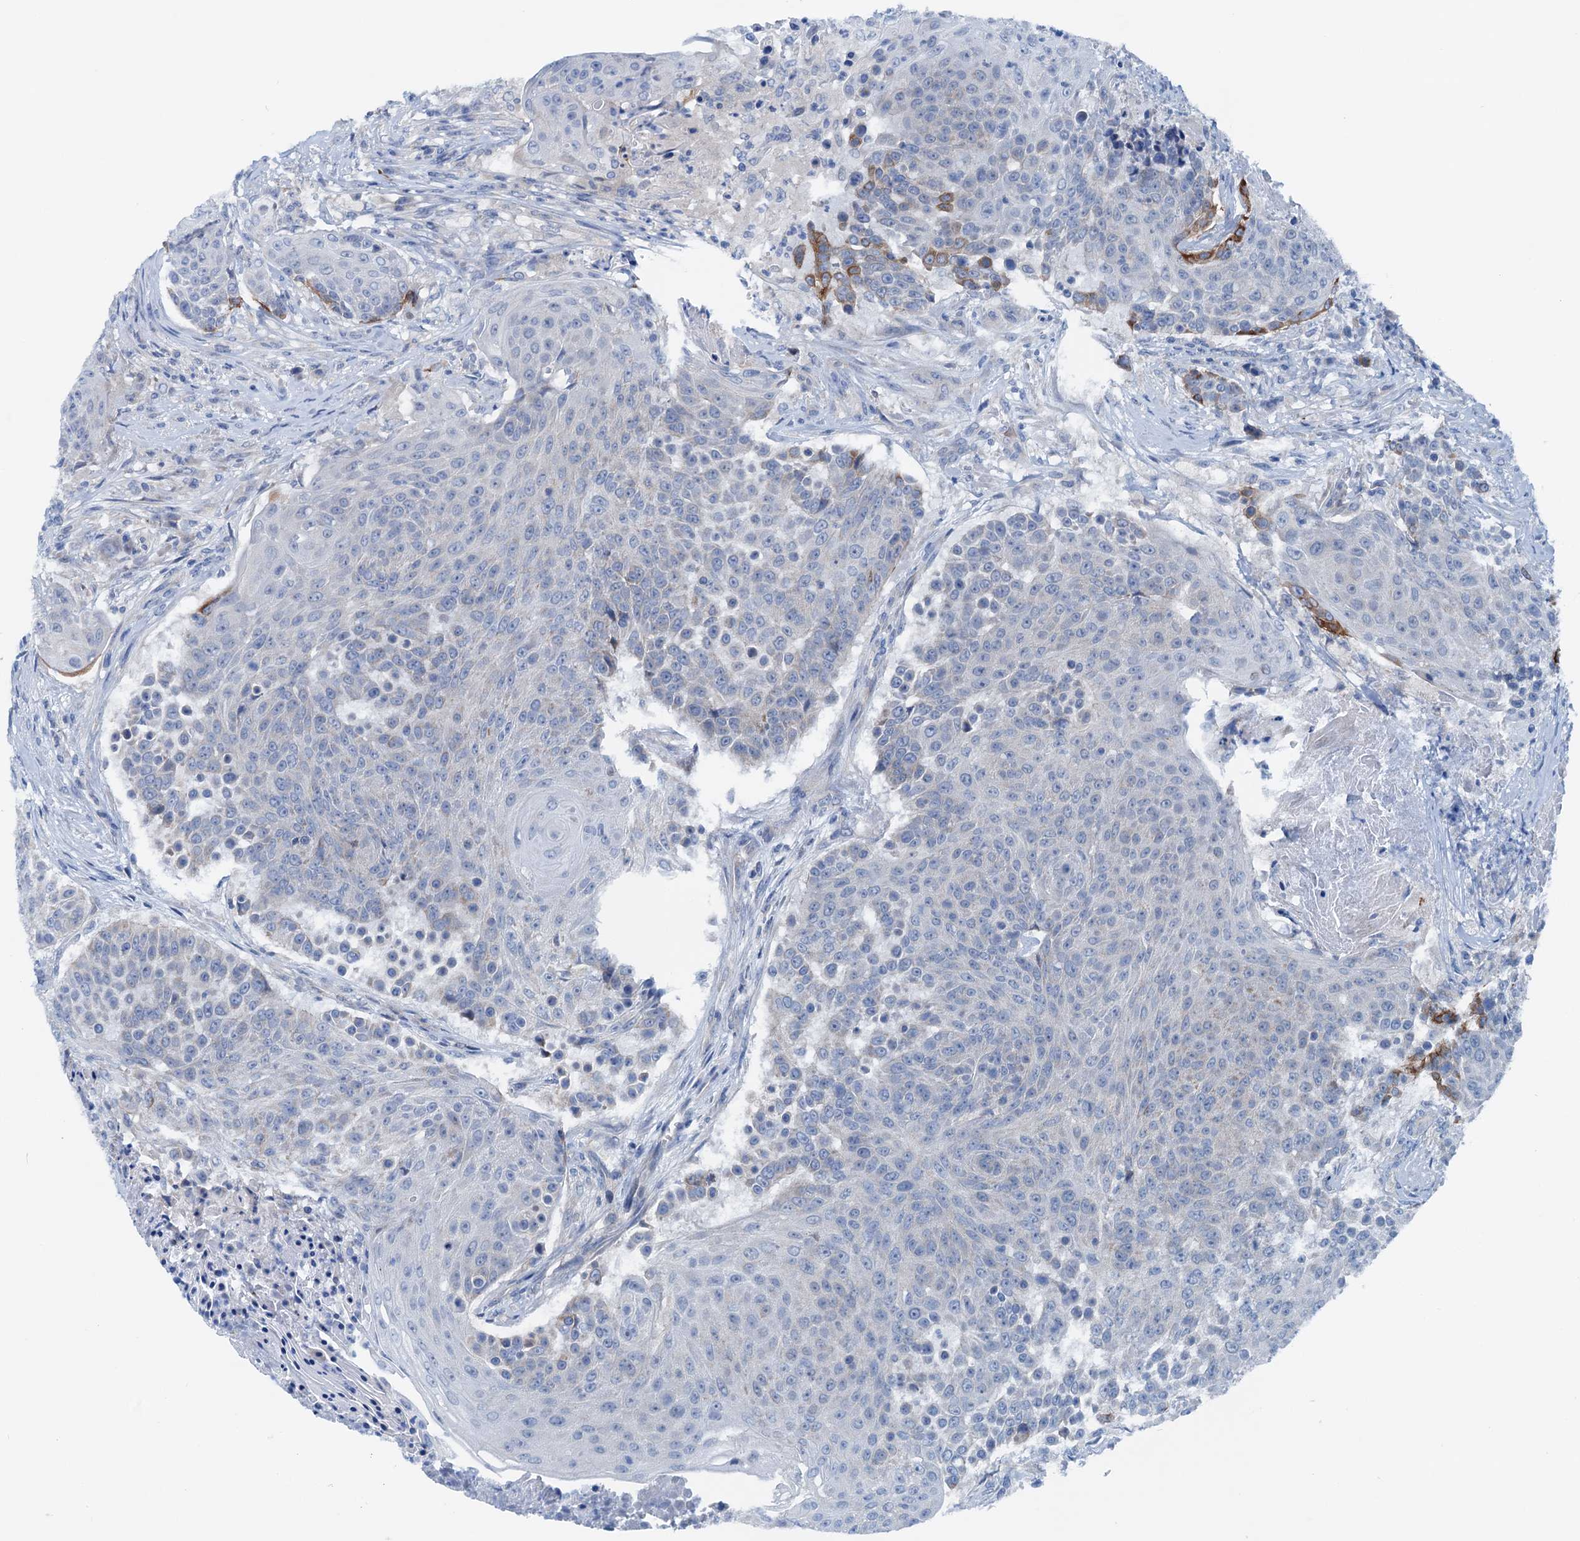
{"staining": {"intensity": "moderate", "quantity": "<25%", "location": "cytoplasmic/membranous"}, "tissue": "urothelial cancer", "cell_type": "Tumor cells", "image_type": "cancer", "snomed": [{"axis": "morphology", "description": "Urothelial carcinoma, High grade"}, {"axis": "topography", "description": "Urinary bladder"}], "caption": "About <25% of tumor cells in urothelial cancer exhibit moderate cytoplasmic/membranous protein expression as visualized by brown immunohistochemical staining.", "gene": "KNDC1", "patient": {"sex": "female", "age": 63}}